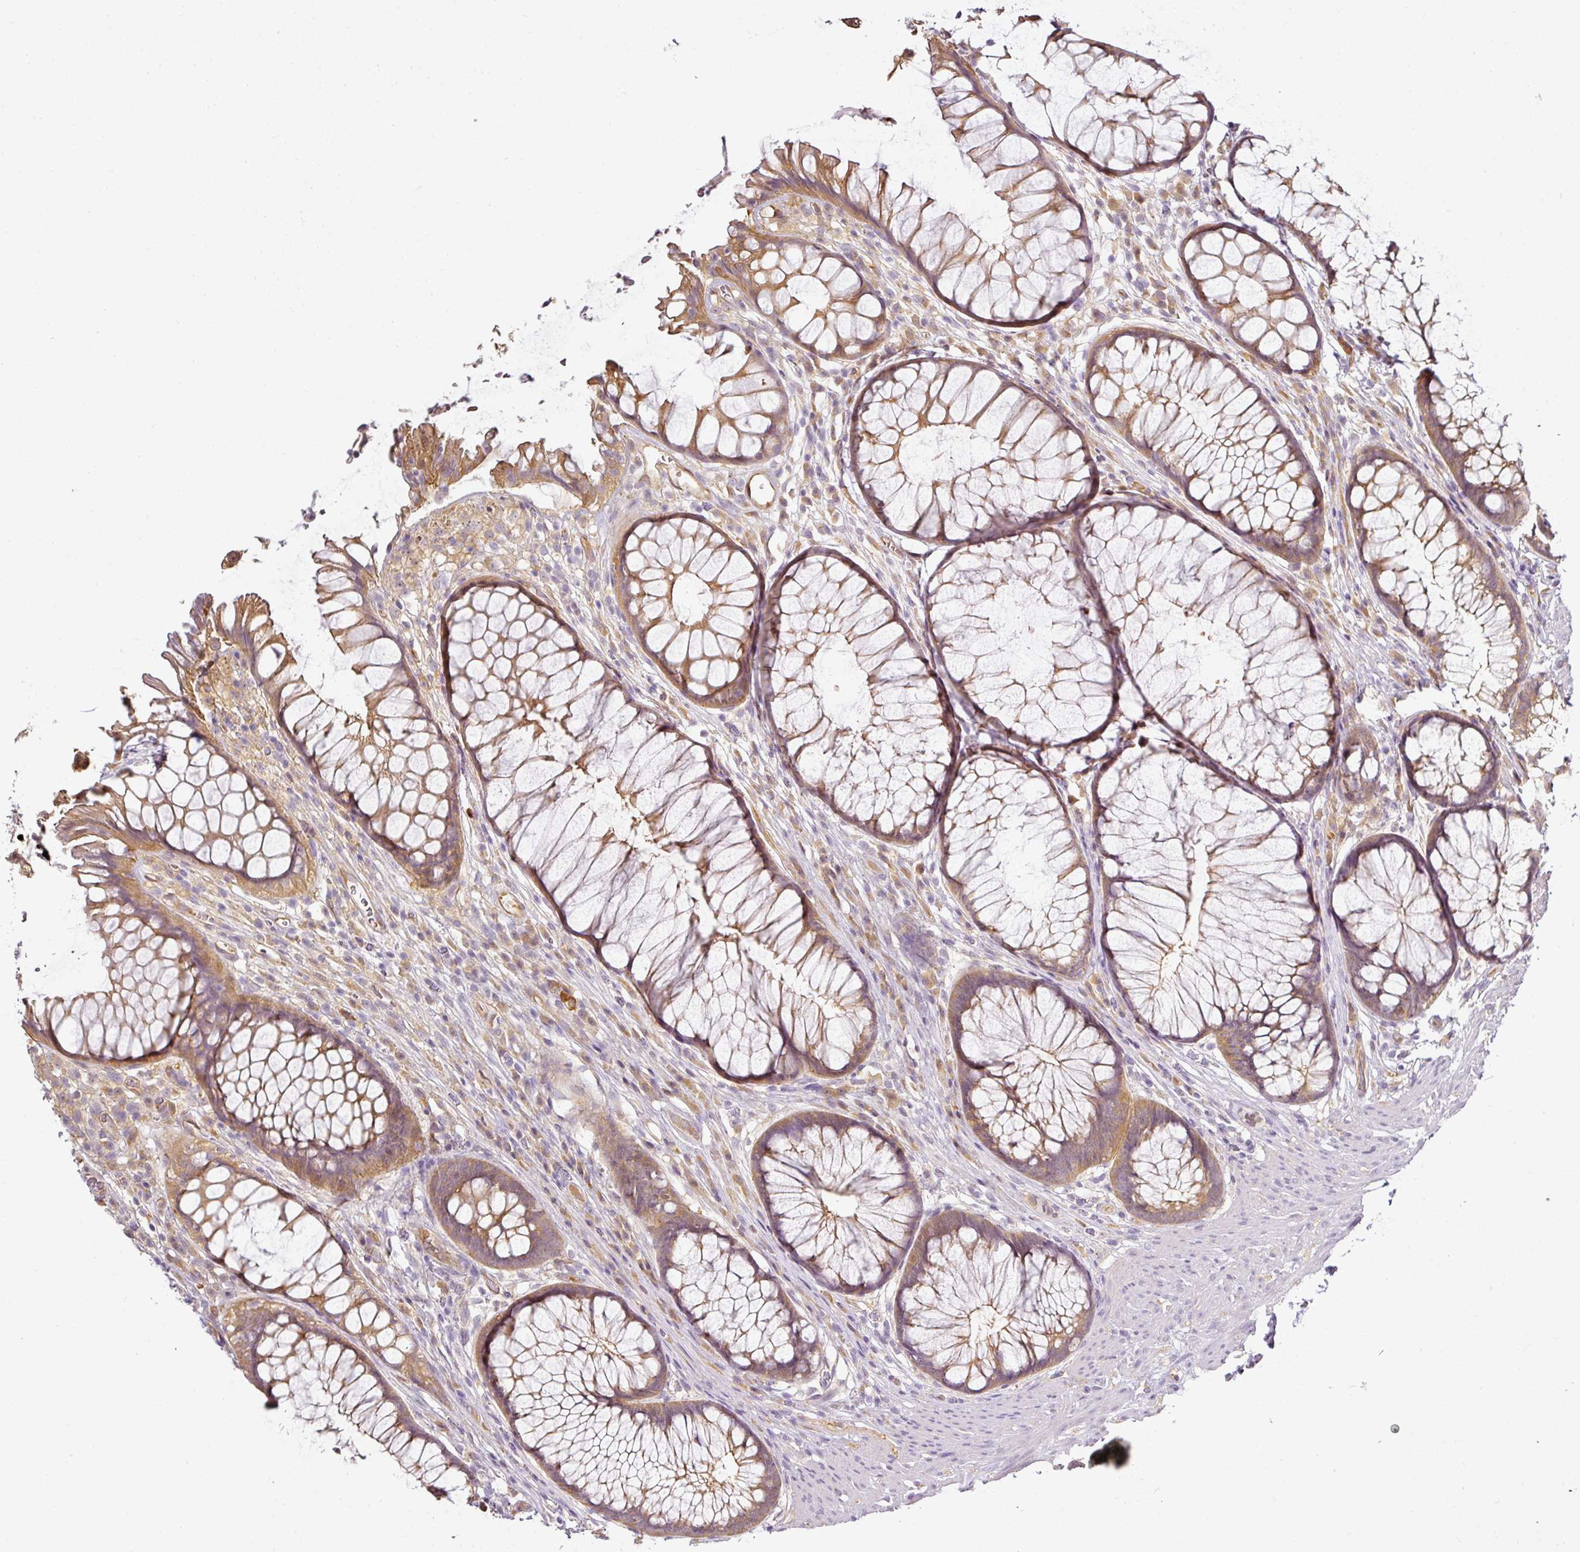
{"staining": {"intensity": "moderate", "quantity": ">75%", "location": "cytoplasmic/membranous"}, "tissue": "rectum", "cell_type": "Glandular cells", "image_type": "normal", "snomed": [{"axis": "morphology", "description": "Normal tissue, NOS"}, {"axis": "topography", "description": "Smooth muscle"}, {"axis": "topography", "description": "Rectum"}], "caption": "Human rectum stained with a brown dye shows moderate cytoplasmic/membranous positive positivity in approximately >75% of glandular cells.", "gene": "ANKRD18A", "patient": {"sex": "male", "age": 53}}